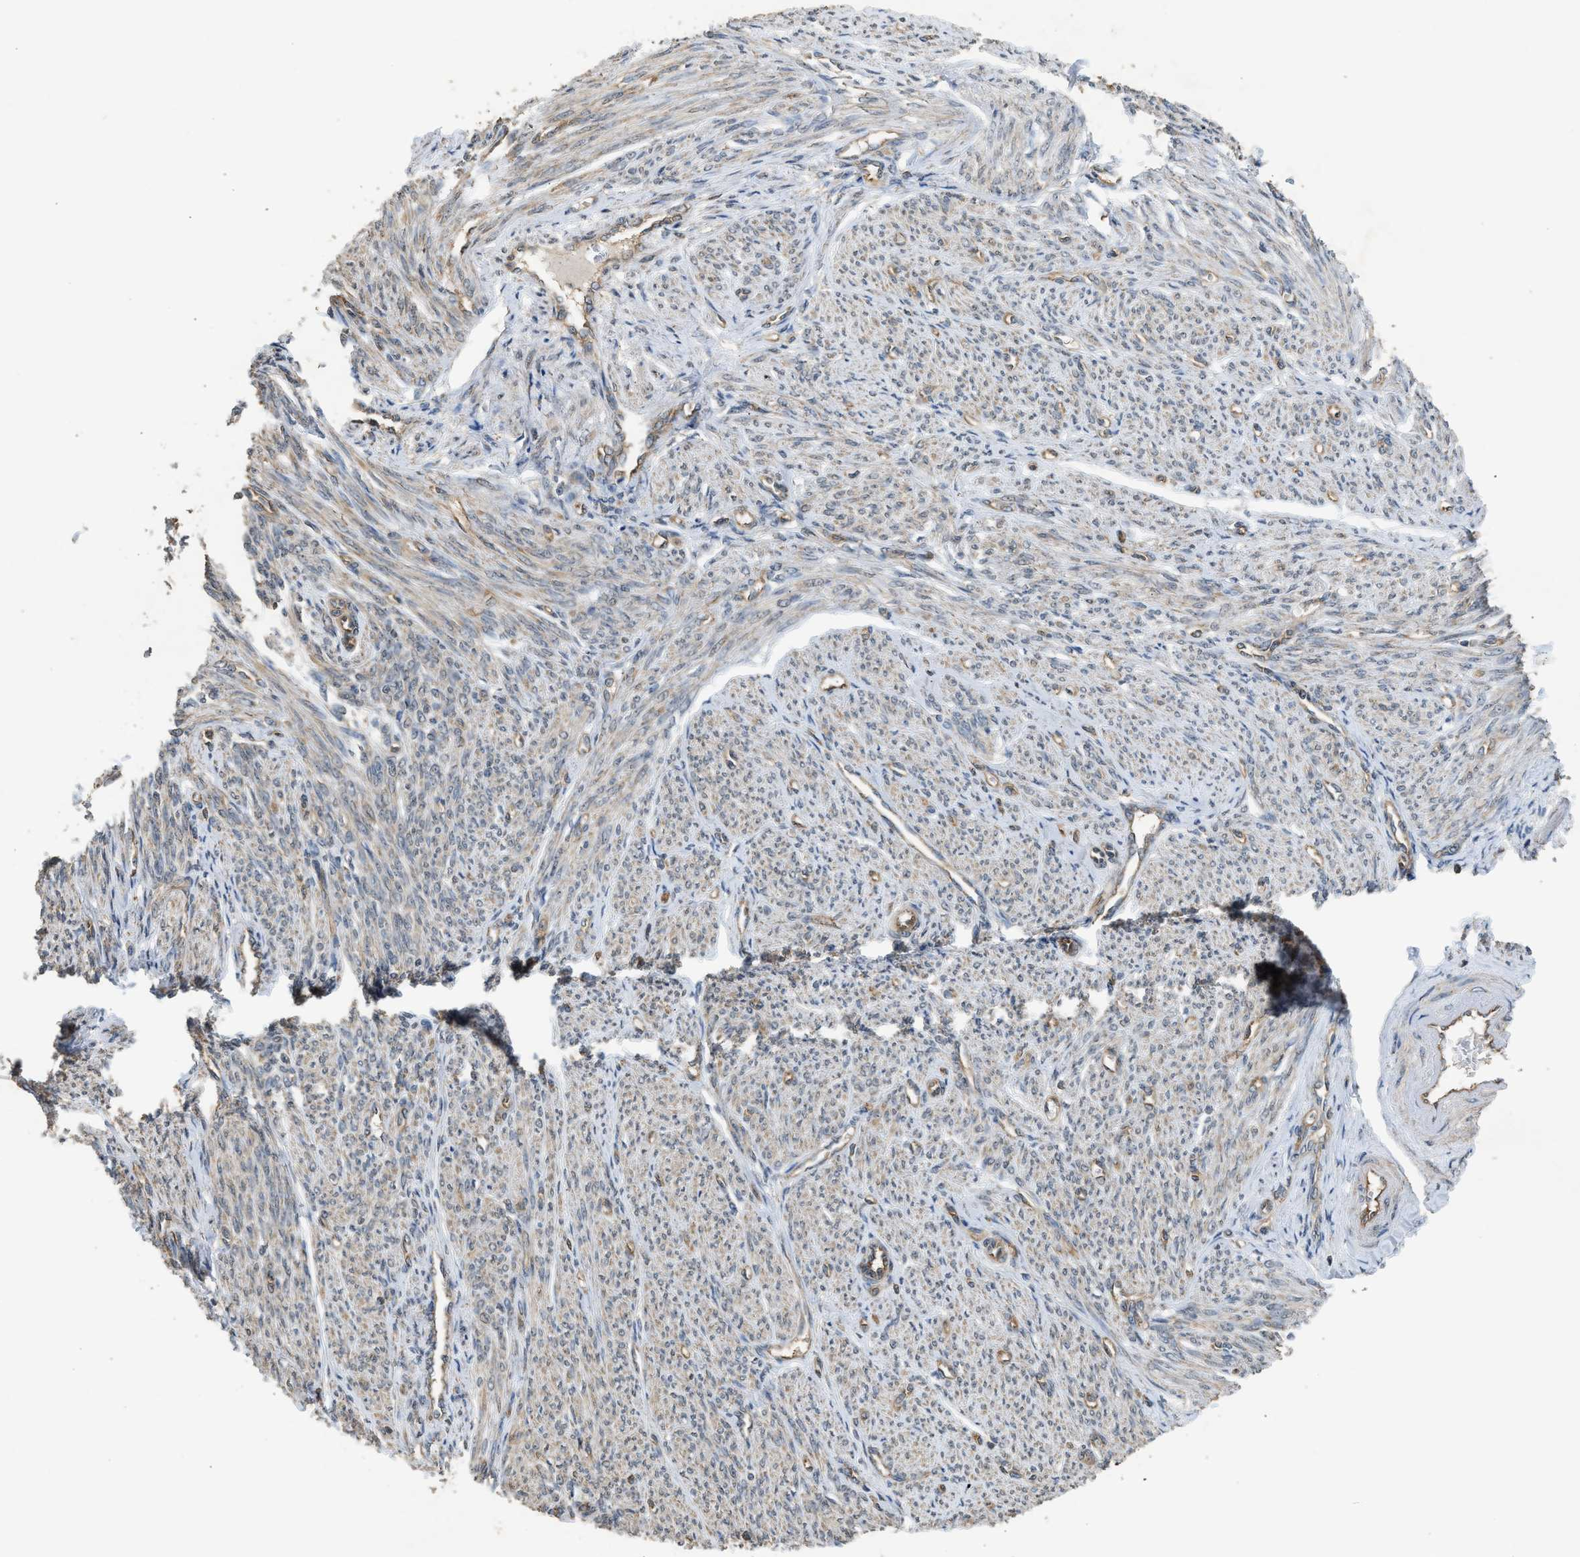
{"staining": {"intensity": "weak", "quantity": ">75%", "location": "cytoplasmic/membranous"}, "tissue": "smooth muscle", "cell_type": "Smooth muscle cells", "image_type": "normal", "snomed": [{"axis": "morphology", "description": "Normal tissue, NOS"}, {"axis": "topography", "description": "Smooth muscle"}], "caption": "Immunohistochemical staining of unremarkable human smooth muscle demonstrates low levels of weak cytoplasmic/membranous expression in approximately >75% of smooth muscle cells.", "gene": "HIP1R", "patient": {"sex": "female", "age": 65}}